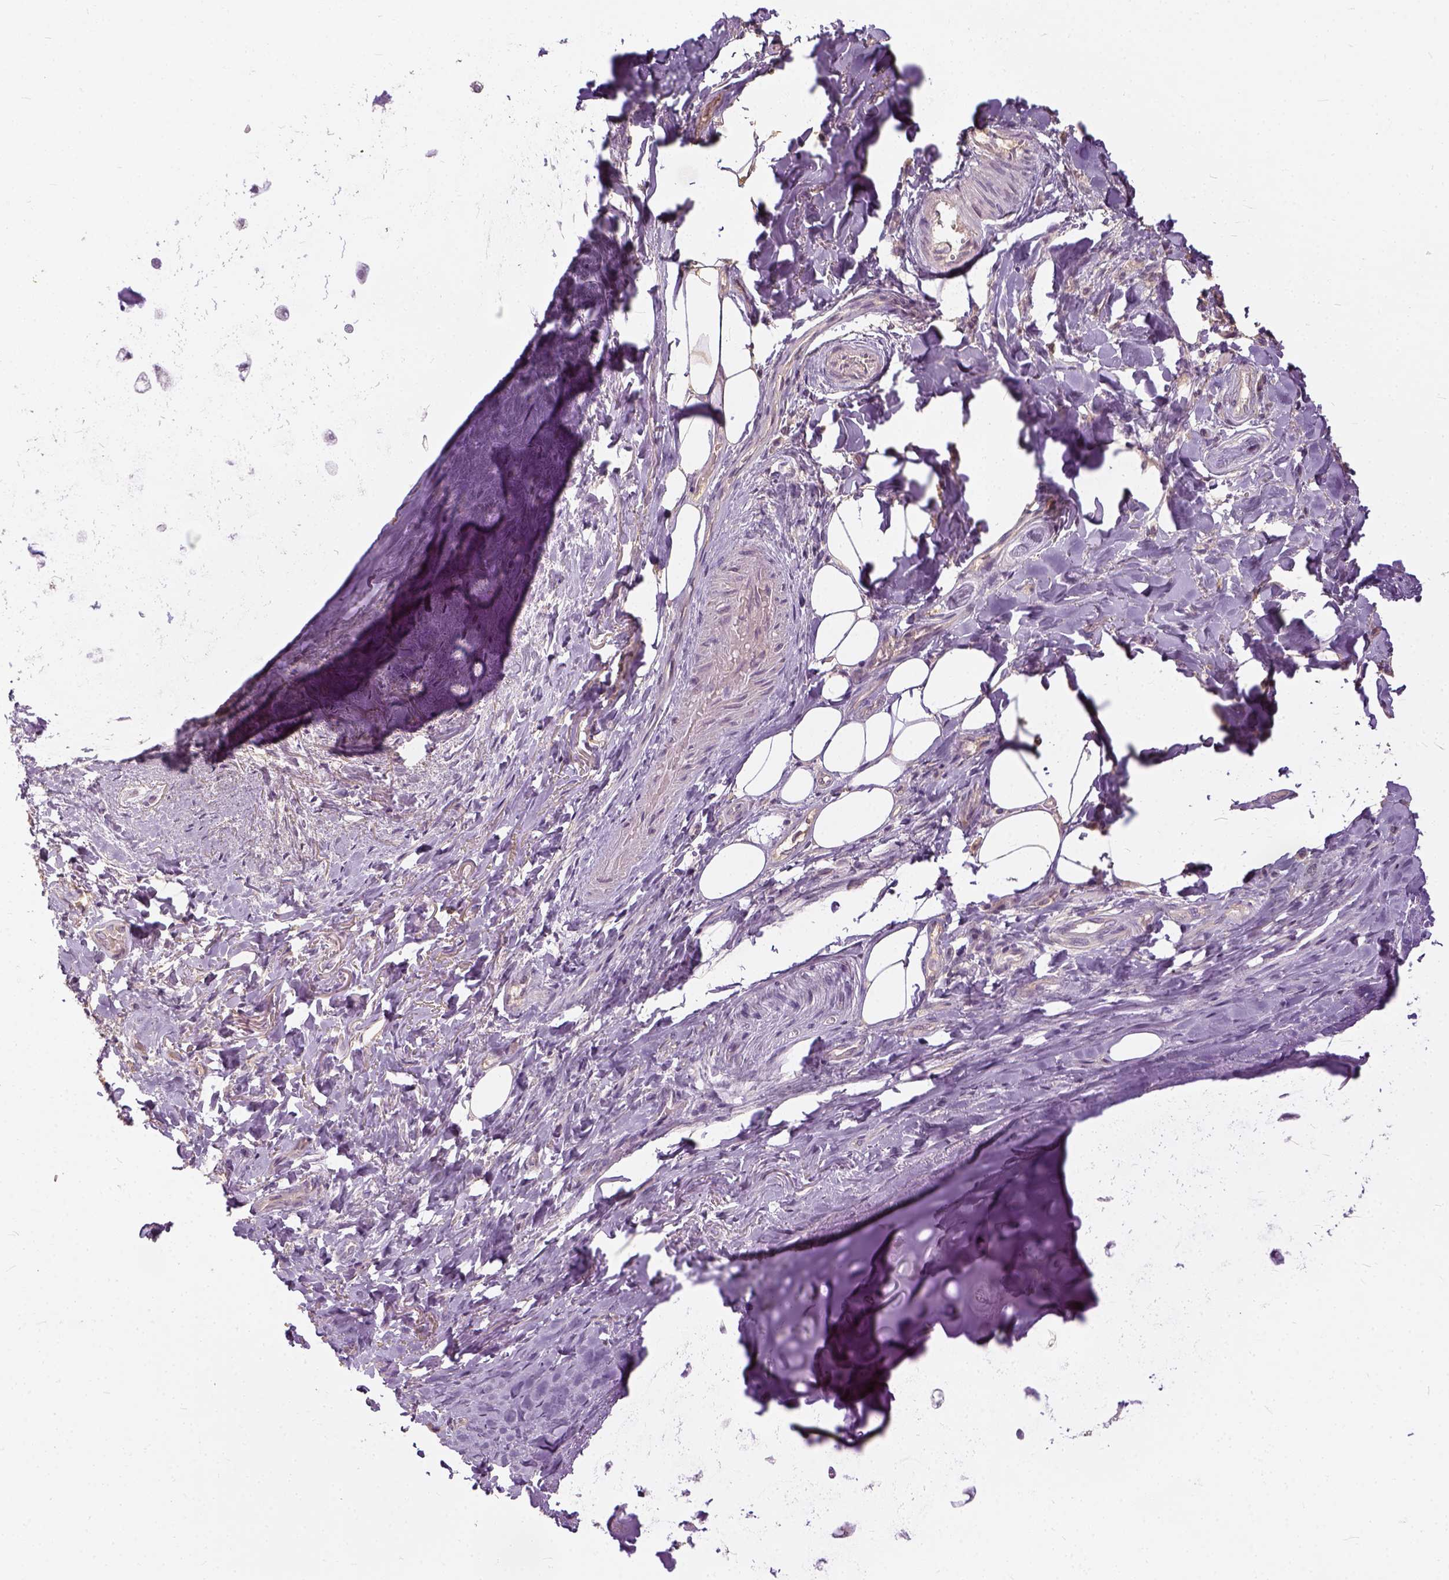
{"staining": {"intensity": "negative", "quantity": "none", "location": "none"}, "tissue": "adipose tissue", "cell_type": "Adipocytes", "image_type": "normal", "snomed": [{"axis": "morphology", "description": "Normal tissue, NOS"}, {"axis": "topography", "description": "Cartilage tissue"}, {"axis": "topography", "description": "Bronchus"}], "caption": "The immunohistochemistry (IHC) photomicrograph has no significant staining in adipocytes of adipose tissue.", "gene": "ANO2", "patient": {"sex": "male", "age": 64}}